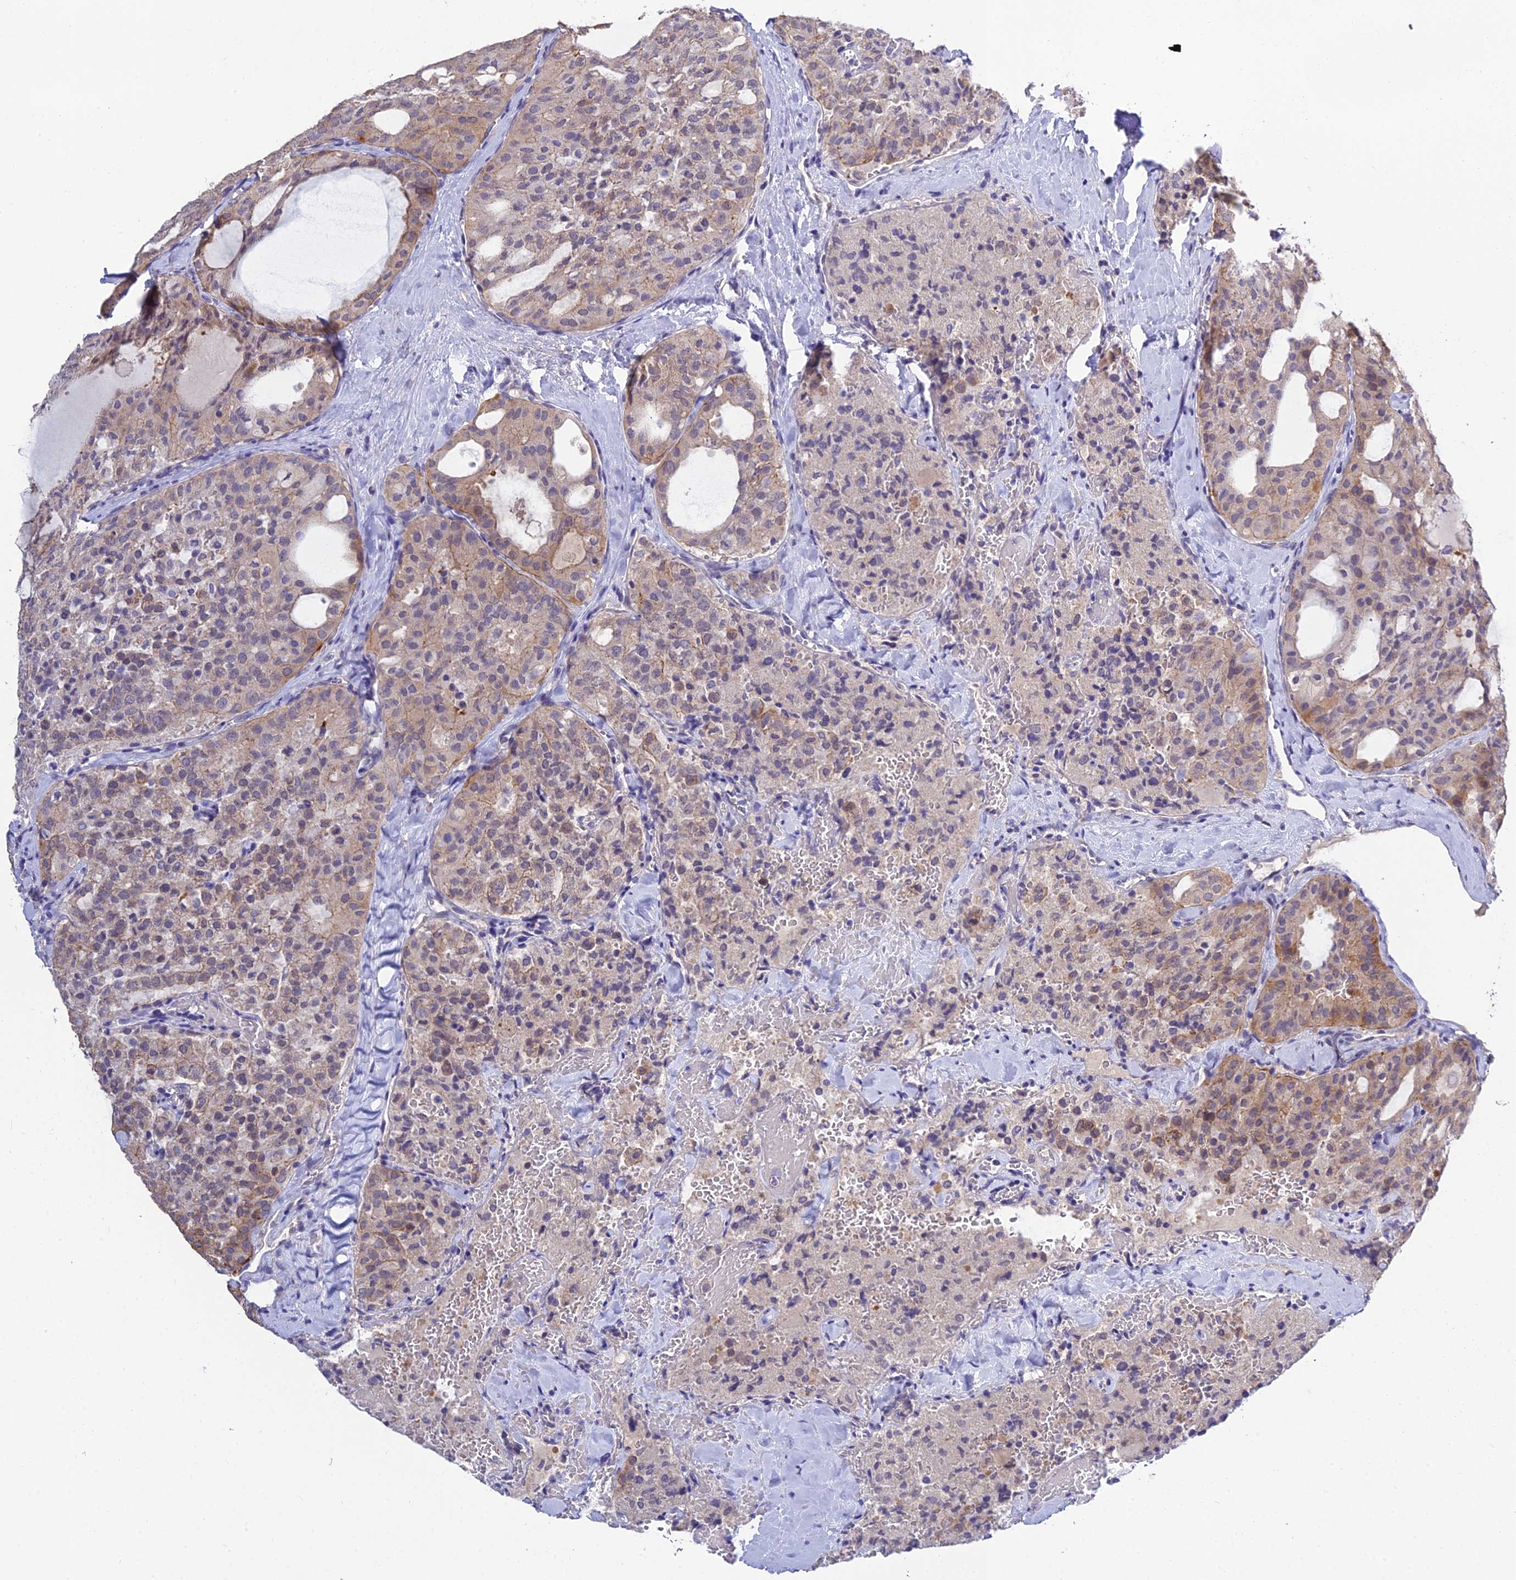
{"staining": {"intensity": "weak", "quantity": "<25%", "location": "cytoplasmic/membranous"}, "tissue": "thyroid cancer", "cell_type": "Tumor cells", "image_type": "cancer", "snomed": [{"axis": "morphology", "description": "Follicular adenoma carcinoma, NOS"}, {"axis": "topography", "description": "Thyroid gland"}], "caption": "A high-resolution histopathology image shows immunohistochemistry staining of thyroid cancer, which displays no significant expression in tumor cells.", "gene": "HOXB1", "patient": {"sex": "male", "age": 75}}